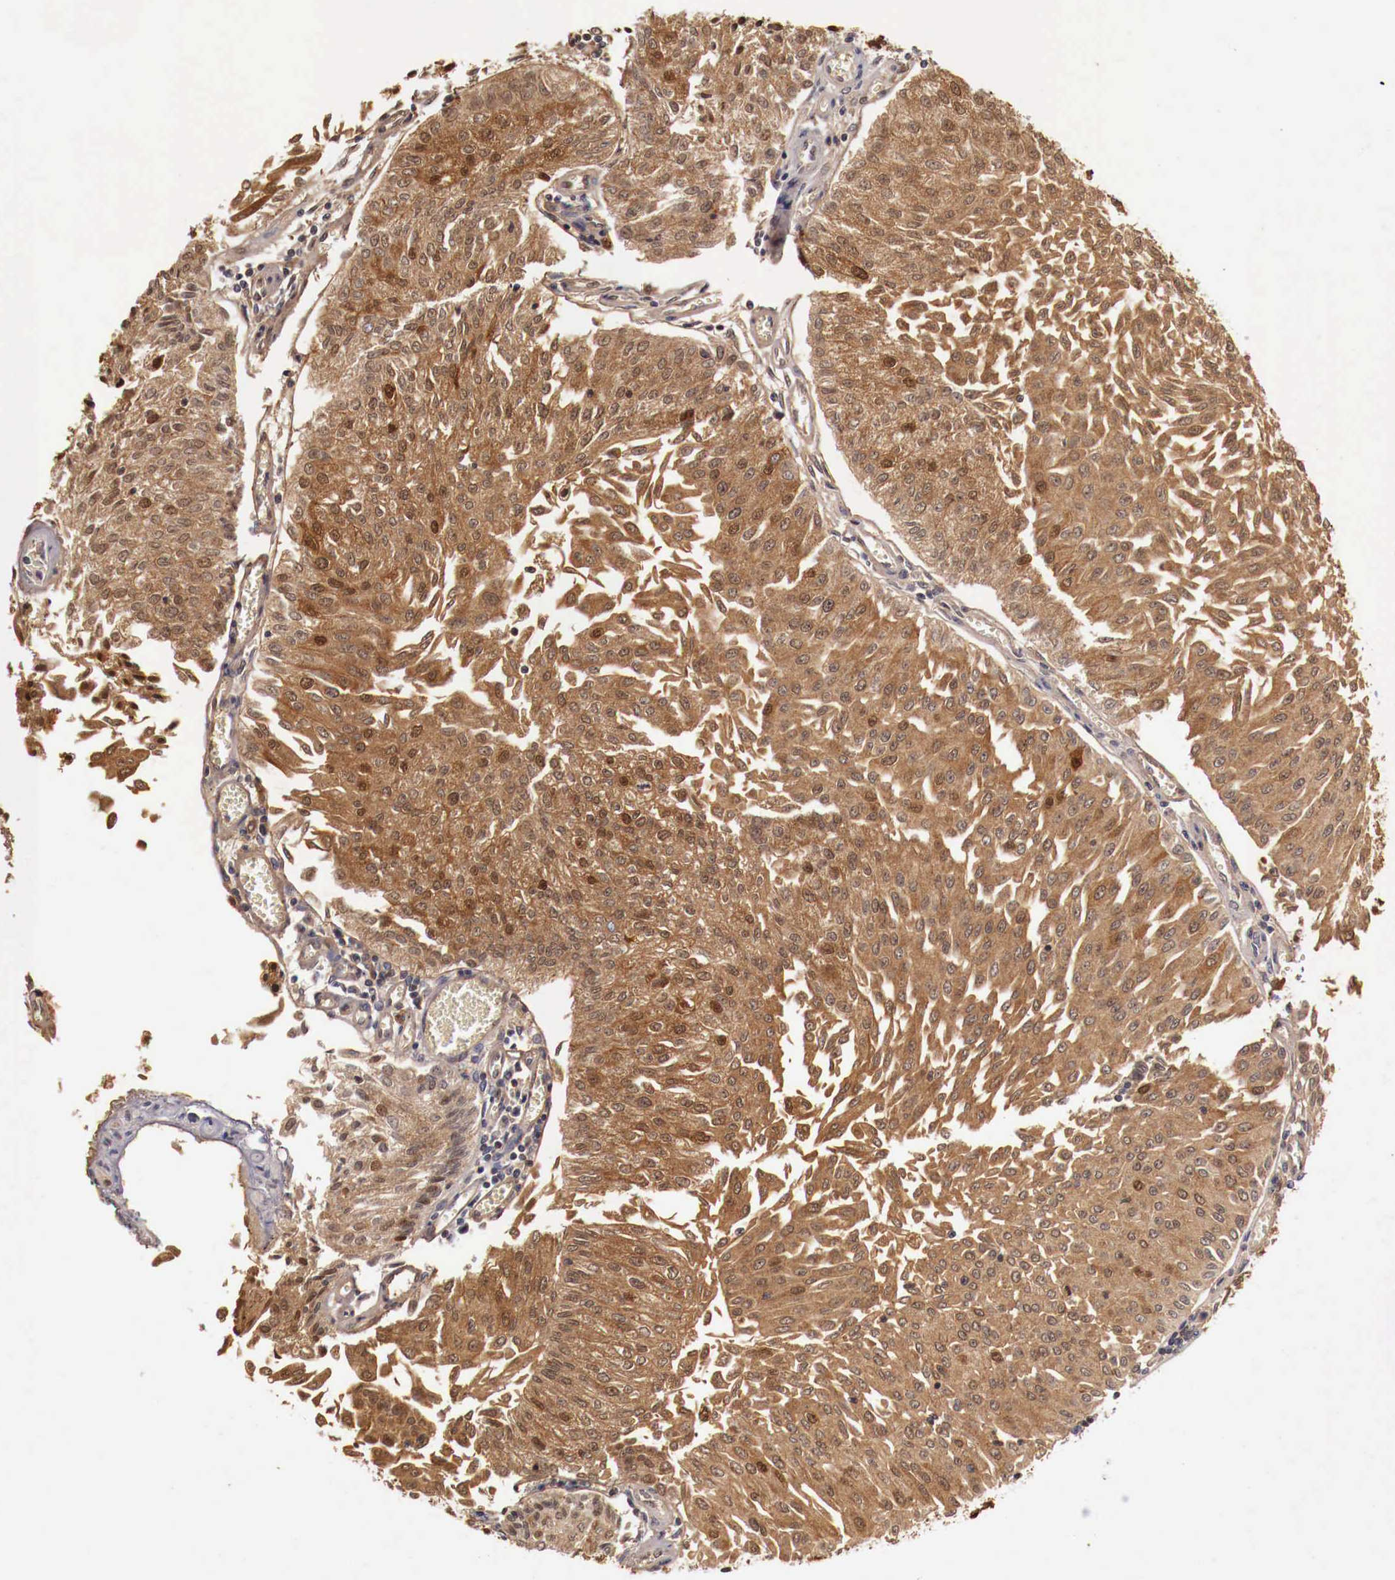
{"staining": {"intensity": "strong", "quantity": ">75%", "location": "cytoplasmic/membranous"}, "tissue": "urothelial cancer", "cell_type": "Tumor cells", "image_type": "cancer", "snomed": [{"axis": "morphology", "description": "Urothelial carcinoma, Low grade"}, {"axis": "topography", "description": "Urinary bladder"}], "caption": "Protein staining shows strong cytoplasmic/membranous expression in approximately >75% of tumor cells in urothelial cancer. Nuclei are stained in blue.", "gene": "PITPNA", "patient": {"sex": "male", "age": 86}}